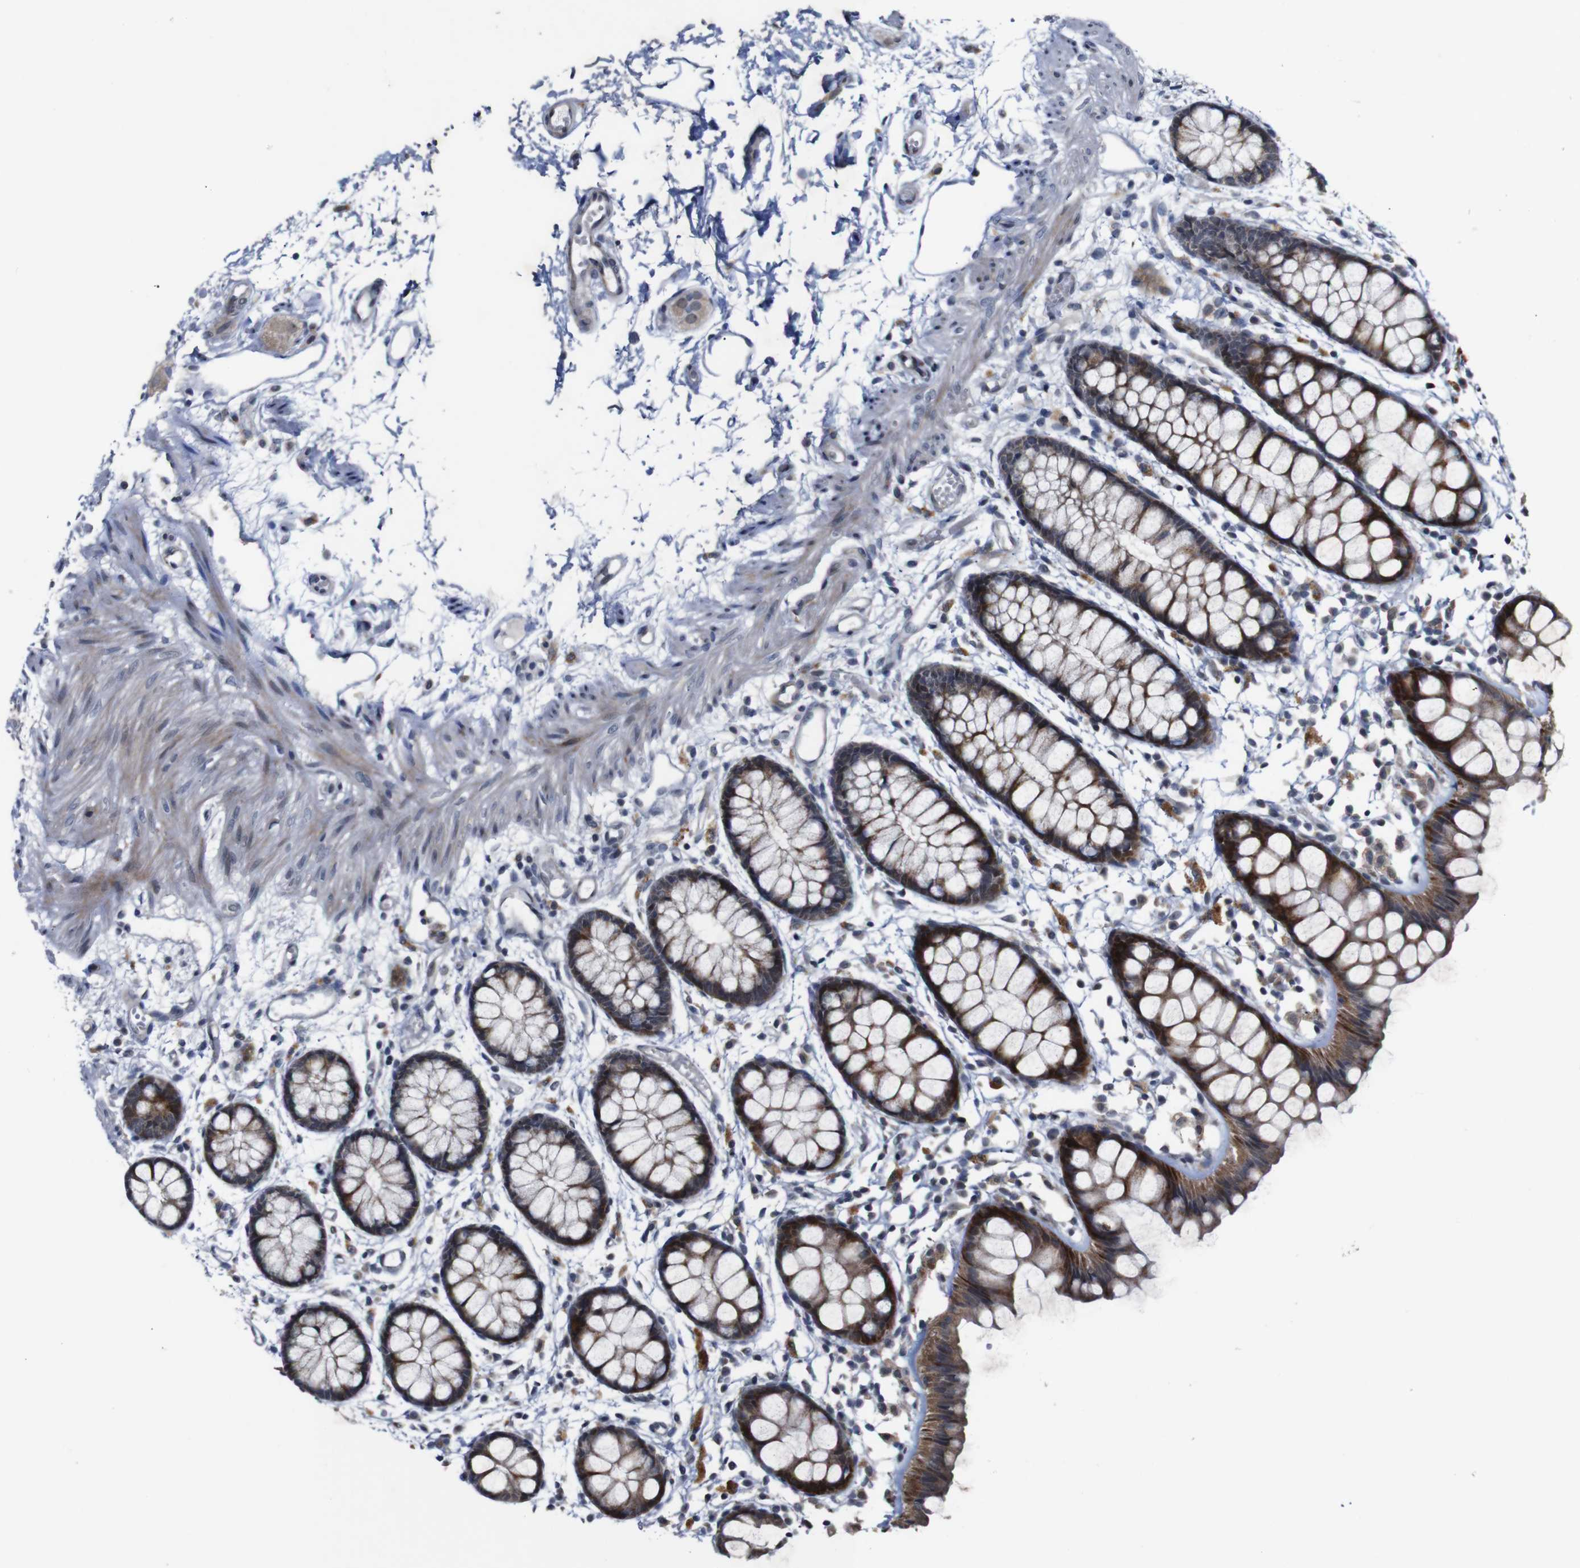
{"staining": {"intensity": "strong", "quantity": ">75%", "location": "cytoplasmic/membranous"}, "tissue": "rectum", "cell_type": "Glandular cells", "image_type": "normal", "snomed": [{"axis": "morphology", "description": "Normal tissue, NOS"}, {"axis": "topography", "description": "Rectum"}], "caption": "A high amount of strong cytoplasmic/membranous staining is appreciated in about >75% of glandular cells in unremarkable rectum. (DAB (3,3'-diaminobenzidine) IHC, brown staining for protein, blue staining for nuclei).", "gene": "ATP7B", "patient": {"sex": "female", "age": 66}}